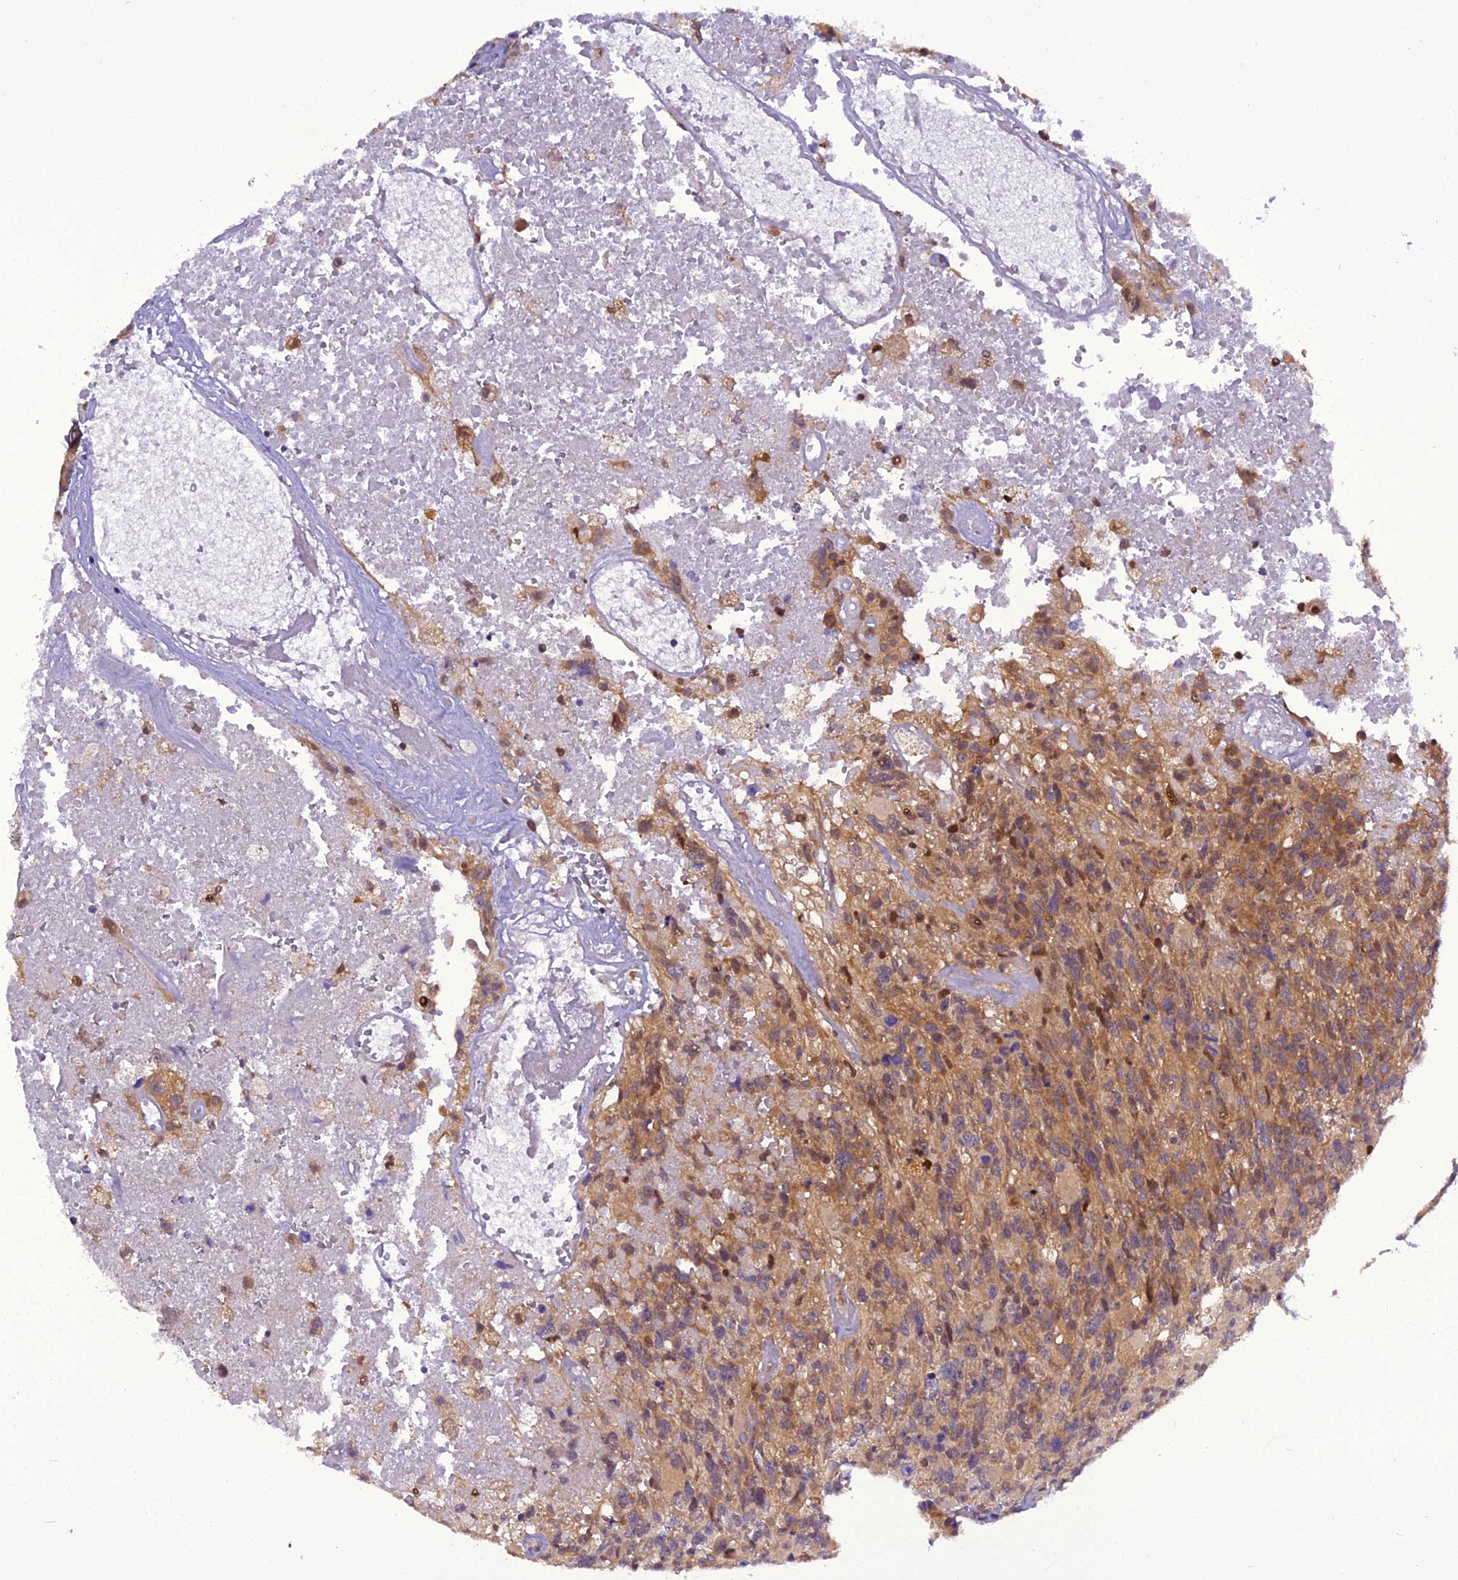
{"staining": {"intensity": "moderate", "quantity": ">75%", "location": "cytoplasmic/membranous"}, "tissue": "glioma", "cell_type": "Tumor cells", "image_type": "cancer", "snomed": [{"axis": "morphology", "description": "Glioma, malignant, High grade"}, {"axis": "topography", "description": "Brain"}], "caption": "IHC (DAB) staining of malignant glioma (high-grade) shows moderate cytoplasmic/membranous protein positivity in about >75% of tumor cells.", "gene": "RABGGTA", "patient": {"sex": "male", "age": 76}}